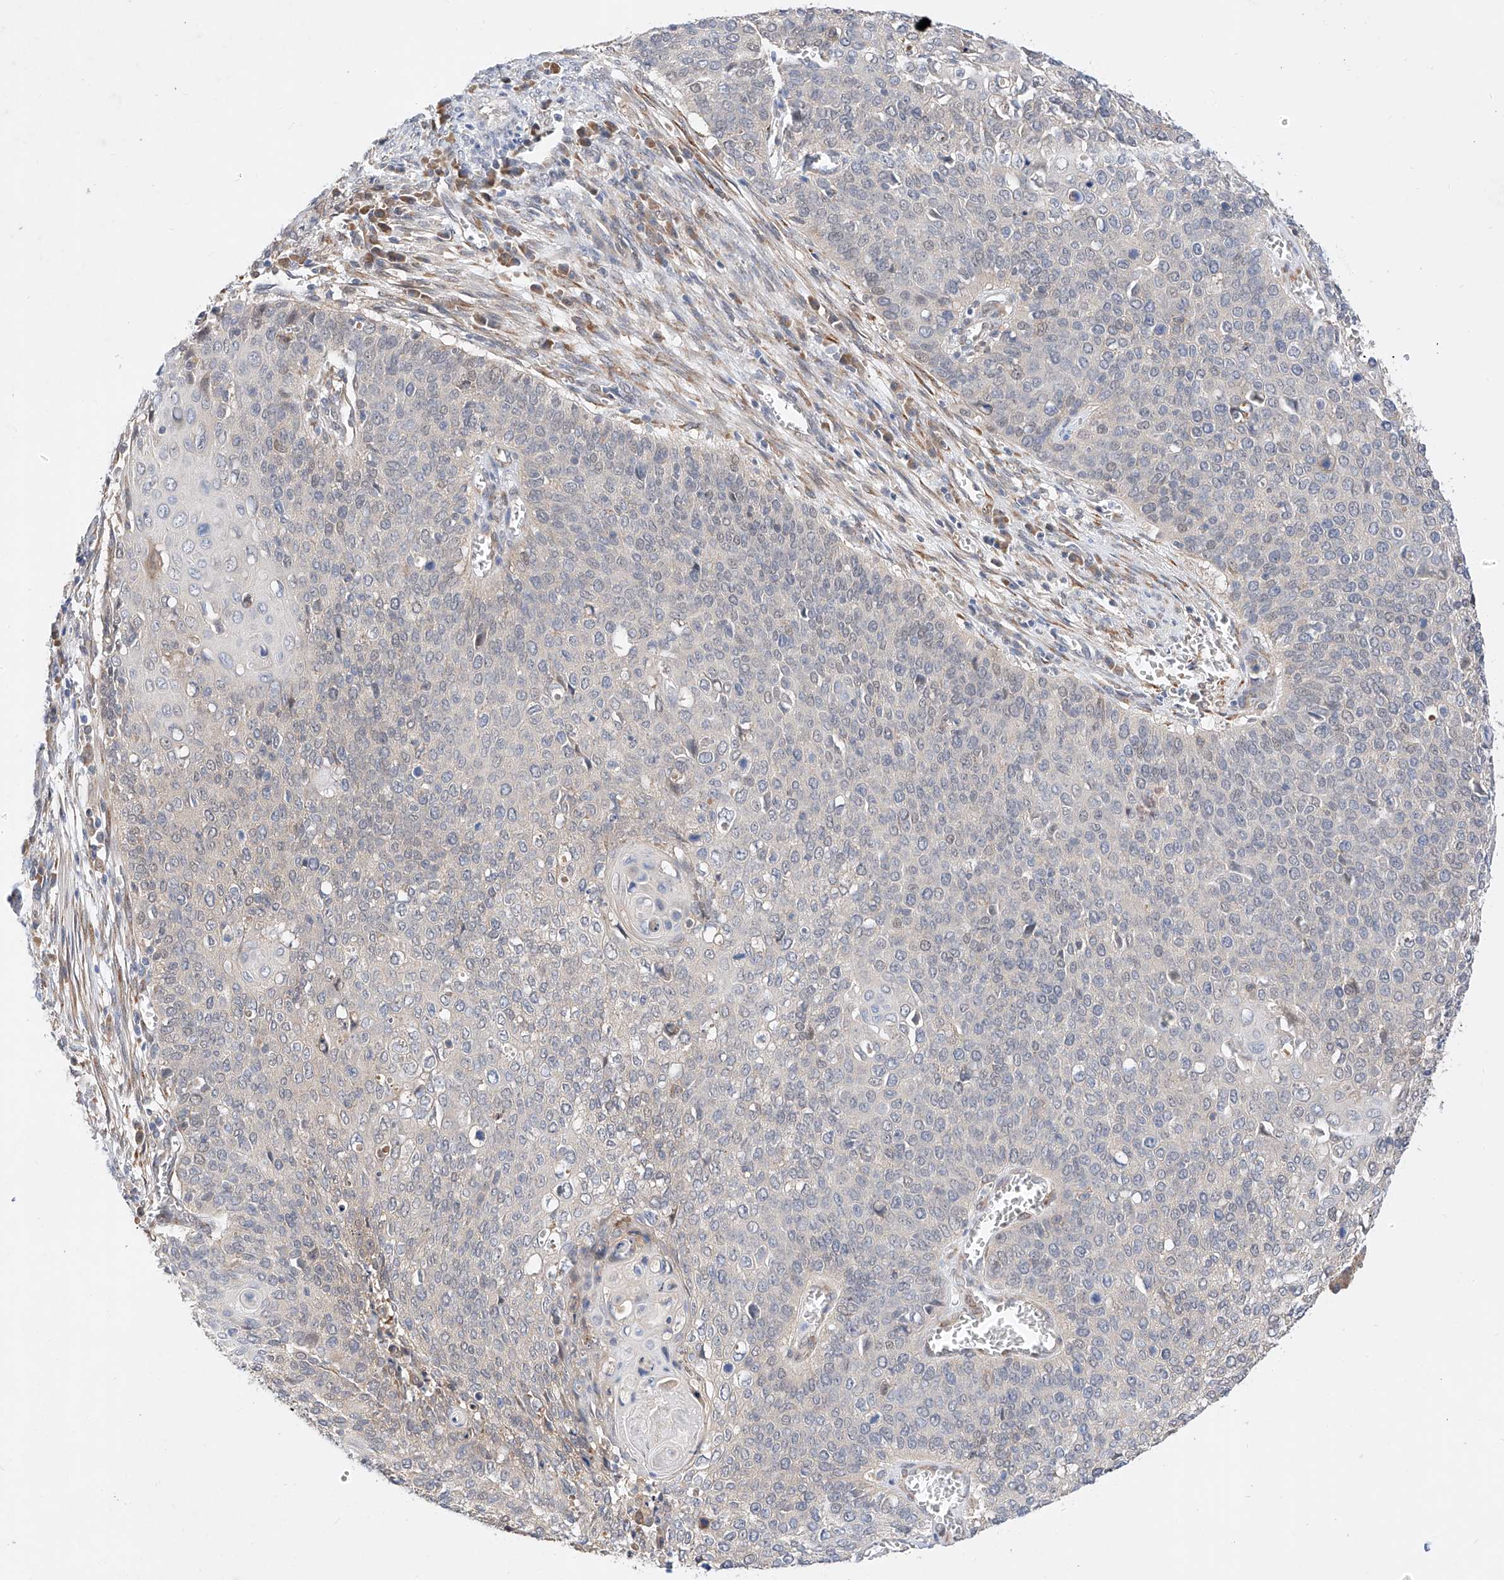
{"staining": {"intensity": "negative", "quantity": "none", "location": "none"}, "tissue": "cervical cancer", "cell_type": "Tumor cells", "image_type": "cancer", "snomed": [{"axis": "morphology", "description": "Squamous cell carcinoma, NOS"}, {"axis": "topography", "description": "Cervix"}], "caption": "Image shows no significant protein positivity in tumor cells of squamous cell carcinoma (cervical).", "gene": "ZSCAN4", "patient": {"sex": "female", "age": 39}}